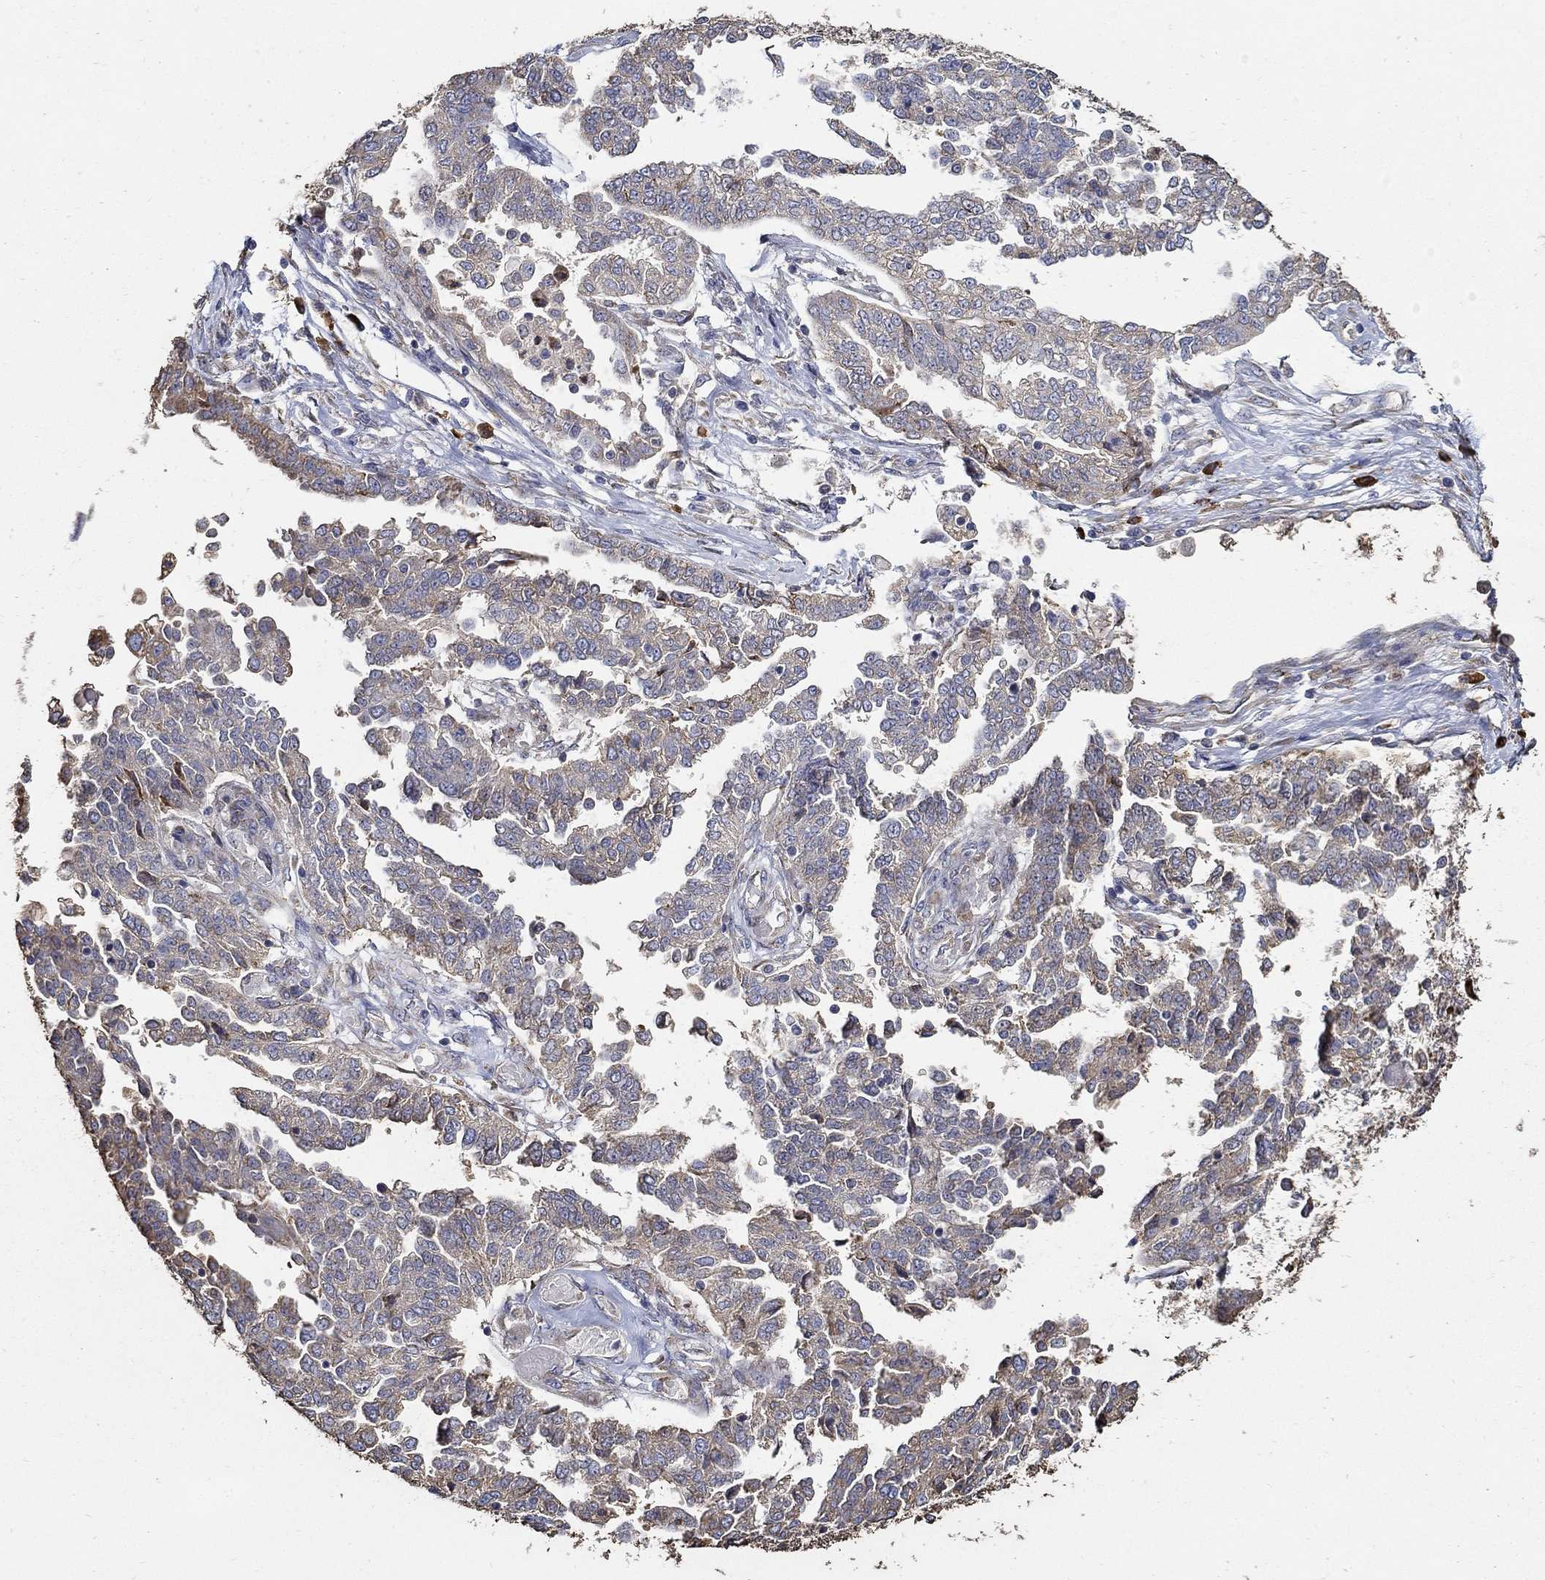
{"staining": {"intensity": "weak", "quantity": "<25%", "location": "cytoplasmic/membranous"}, "tissue": "ovarian cancer", "cell_type": "Tumor cells", "image_type": "cancer", "snomed": [{"axis": "morphology", "description": "Cystadenocarcinoma, serous, NOS"}, {"axis": "topography", "description": "Ovary"}], "caption": "Tumor cells are negative for protein expression in human serous cystadenocarcinoma (ovarian).", "gene": "EMILIN3", "patient": {"sex": "female", "age": 67}}